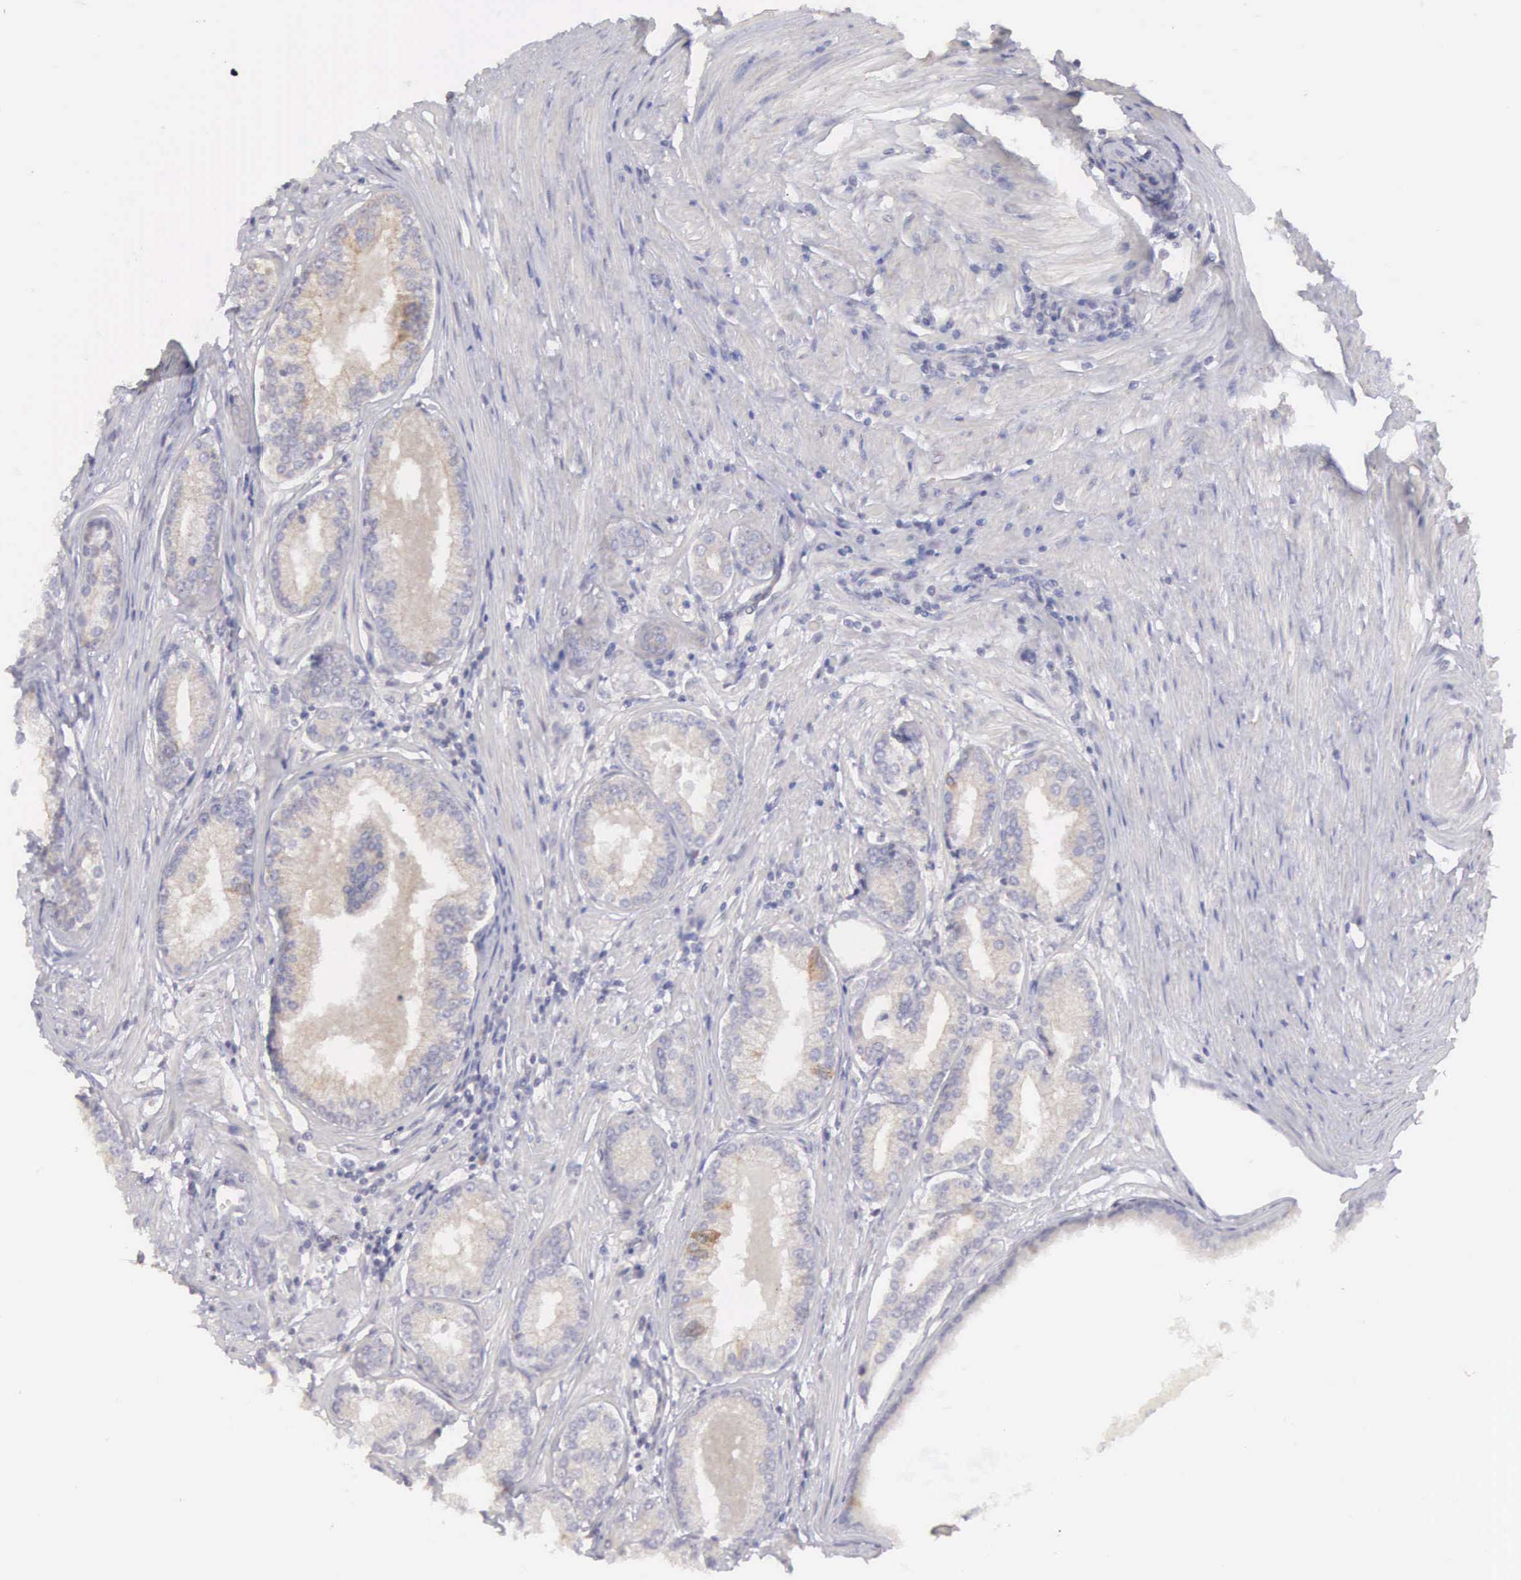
{"staining": {"intensity": "weak", "quantity": "<25%", "location": "cytoplasmic/membranous"}, "tissue": "prostate cancer", "cell_type": "Tumor cells", "image_type": "cancer", "snomed": [{"axis": "morphology", "description": "Adenocarcinoma, Medium grade"}, {"axis": "topography", "description": "Prostate"}], "caption": "An immunohistochemistry image of prostate cancer (medium-grade adenocarcinoma) is shown. There is no staining in tumor cells of prostate cancer (medium-grade adenocarcinoma).", "gene": "TXLNG", "patient": {"sex": "male", "age": 72}}